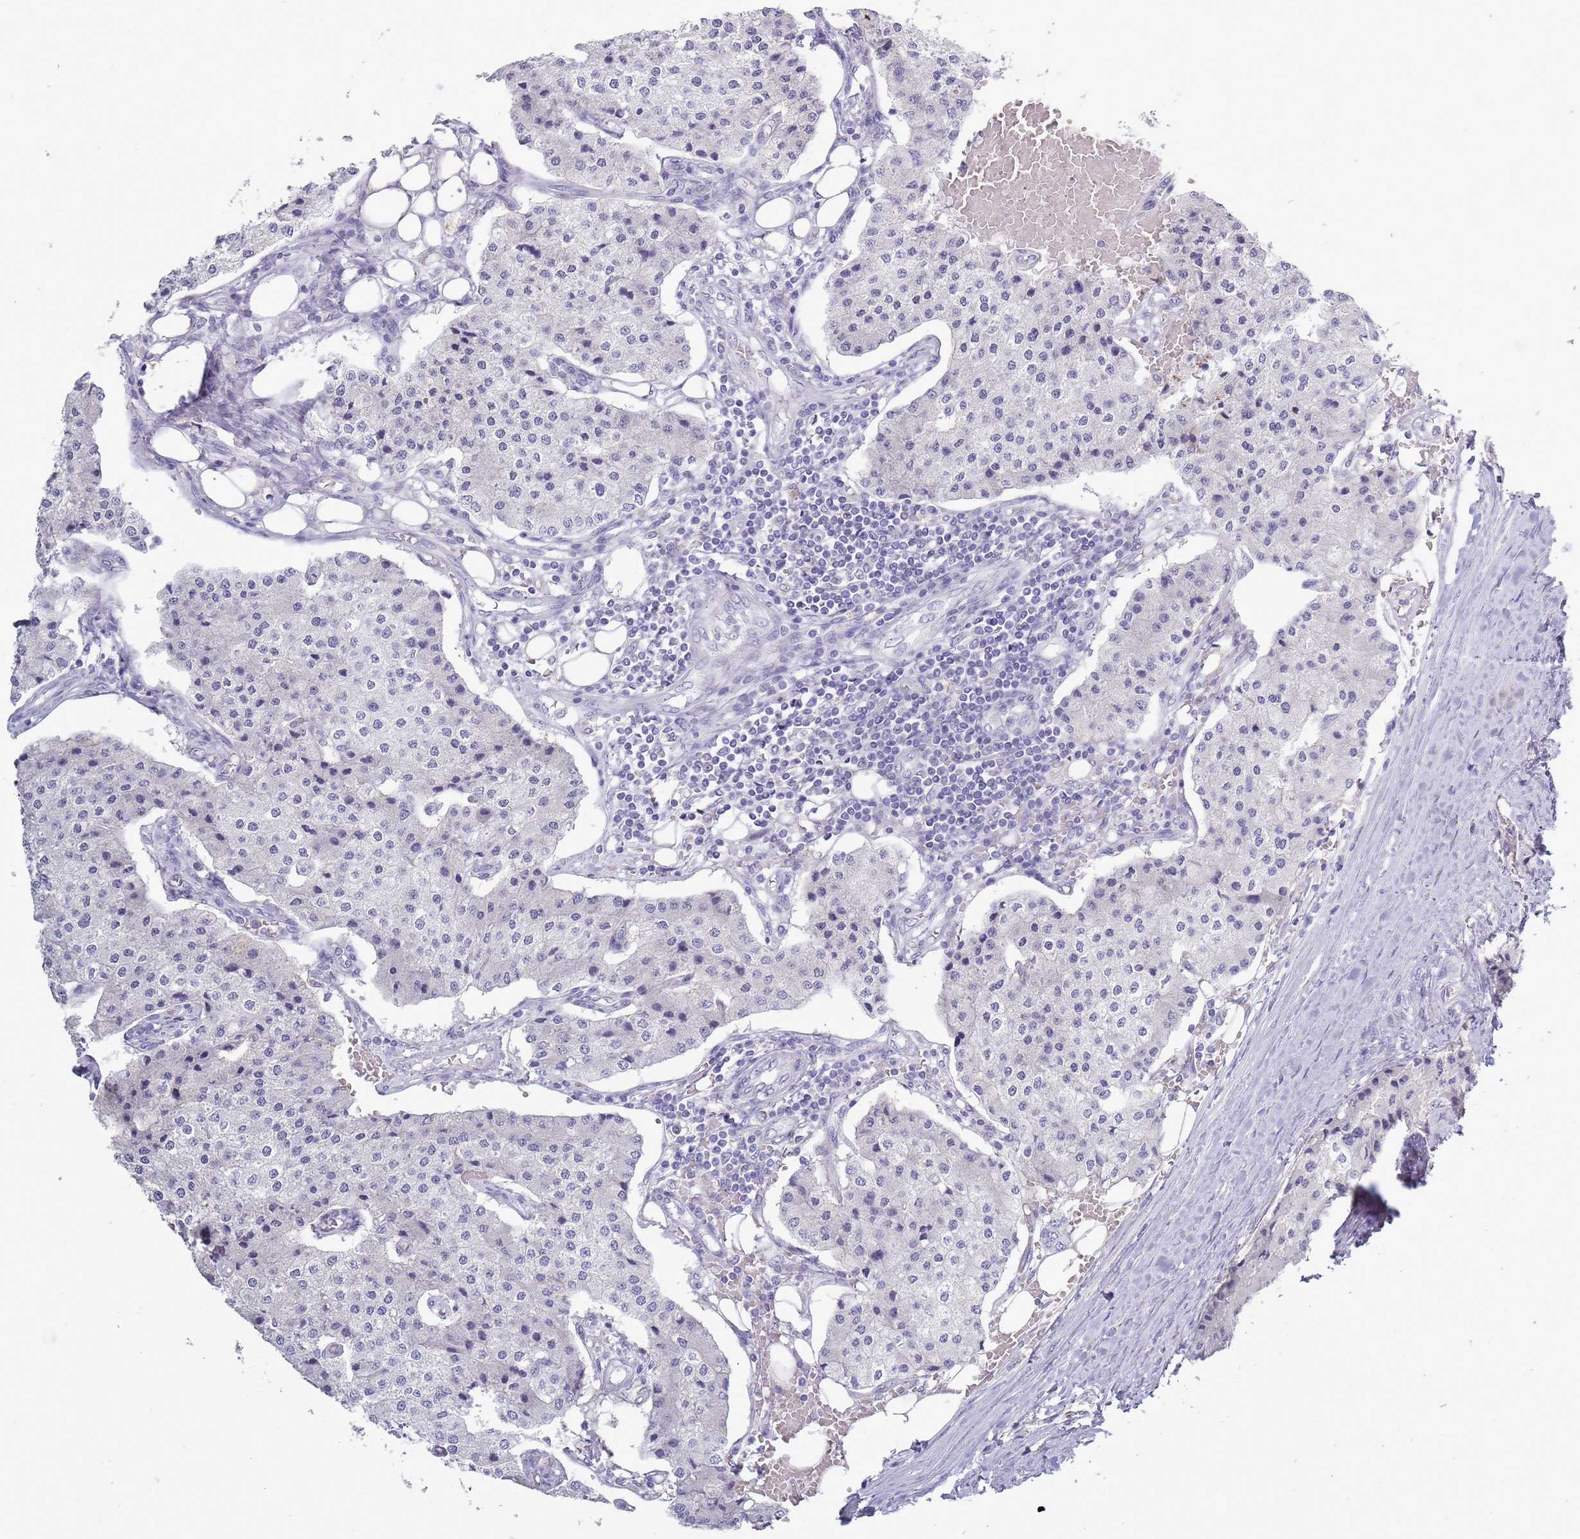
{"staining": {"intensity": "negative", "quantity": "none", "location": "none"}, "tissue": "carcinoid", "cell_type": "Tumor cells", "image_type": "cancer", "snomed": [{"axis": "morphology", "description": "Carcinoid, malignant, NOS"}, {"axis": "topography", "description": "Colon"}], "caption": "DAB (3,3'-diaminobenzidine) immunohistochemical staining of human carcinoid exhibits no significant positivity in tumor cells.", "gene": "ACSBG1", "patient": {"sex": "female", "age": 52}}